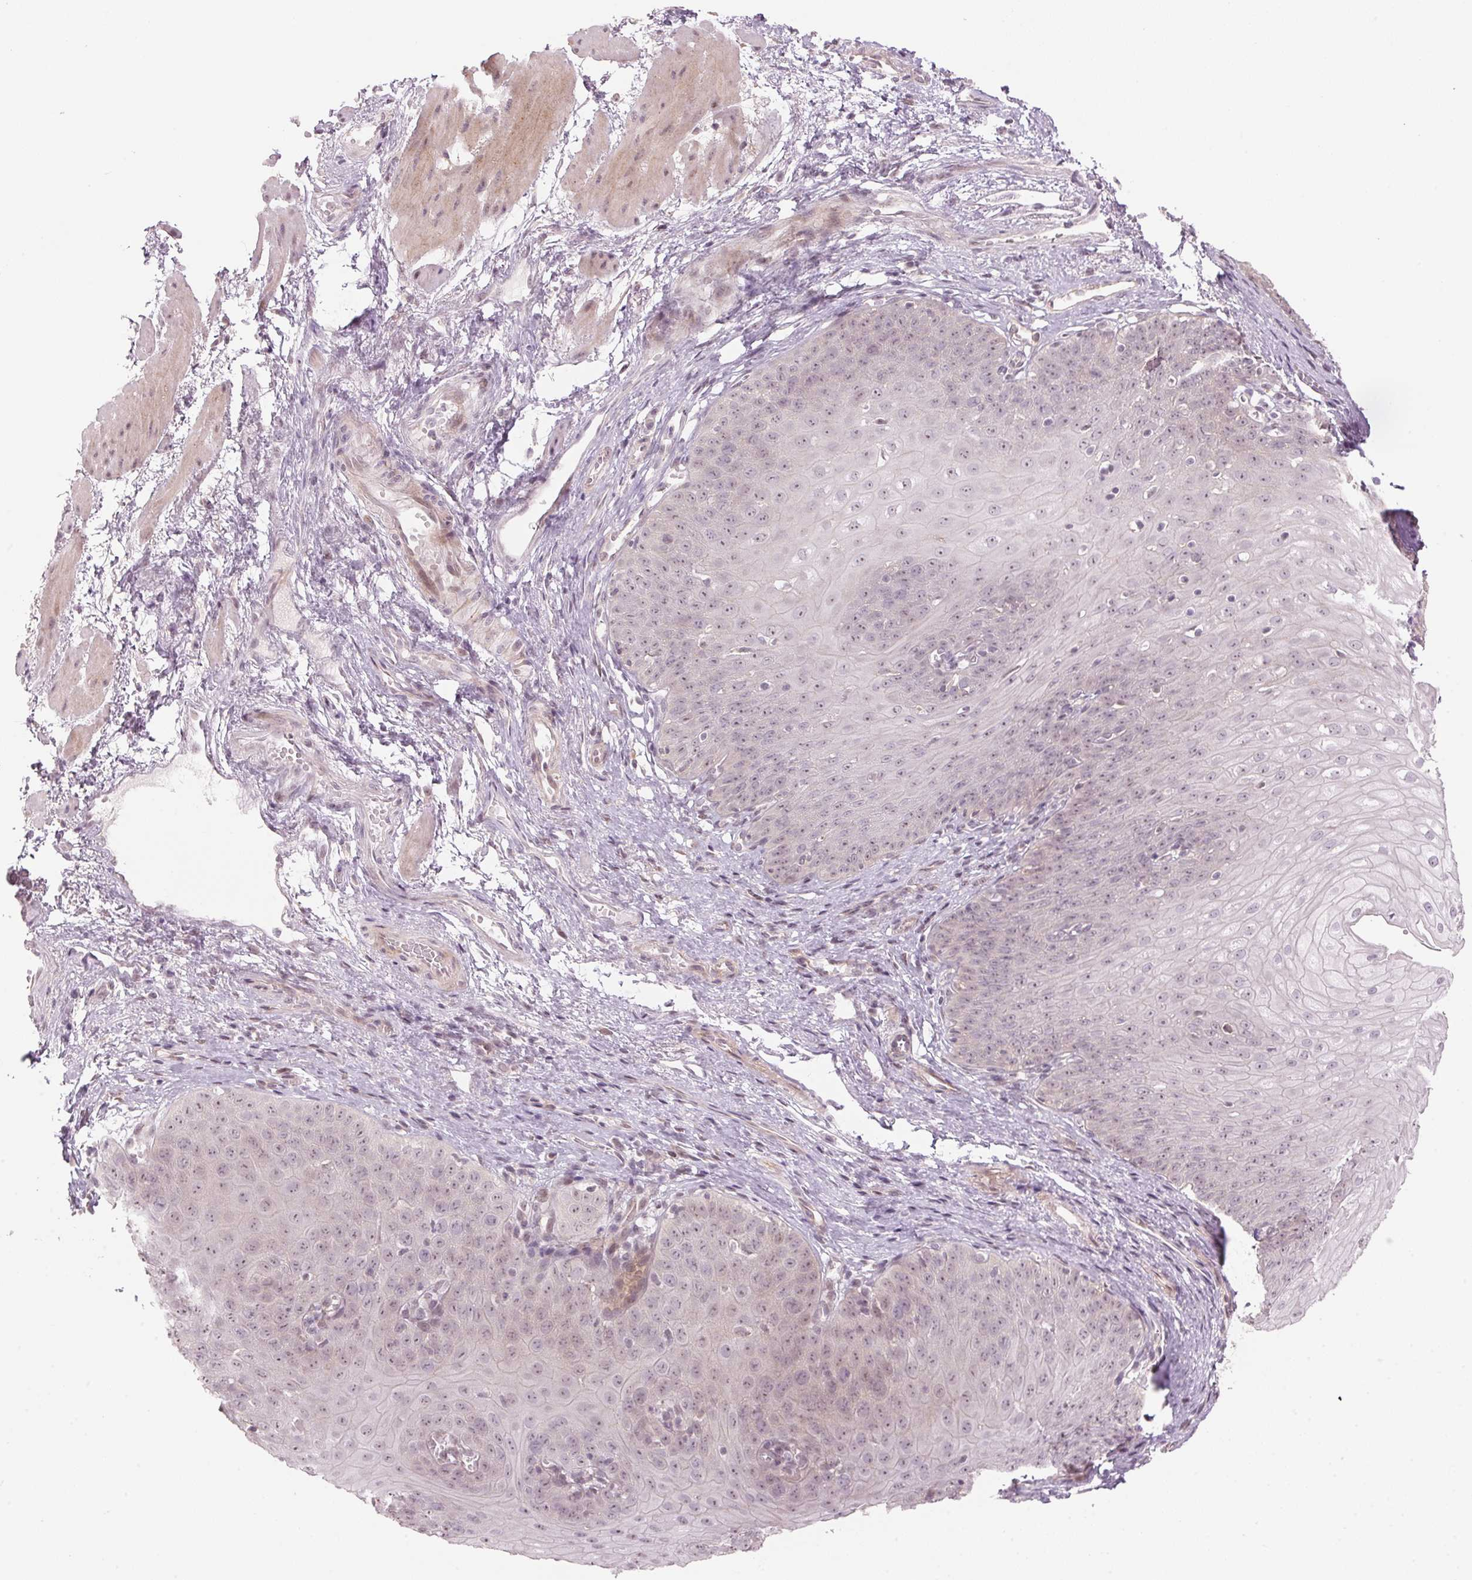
{"staining": {"intensity": "weak", "quantity": "<25%", "location": "cytoplasmic/membranous"}, "tissue": "esophagus", "cell_type": "Squamous epithelial cells", "image_type": "normal", "snomed": [{"axis": "morphology", "description": "Normal tissue, NOS"}, {"axis": "topography", "description": "Esophagus"}], "caption": "This is an immunohistochemistry micrograph of normal human esophagus. There is no staining in squamous epithelial cells.", "gene": "TMED6", "patient": {"sex": "male", "age": 71}}